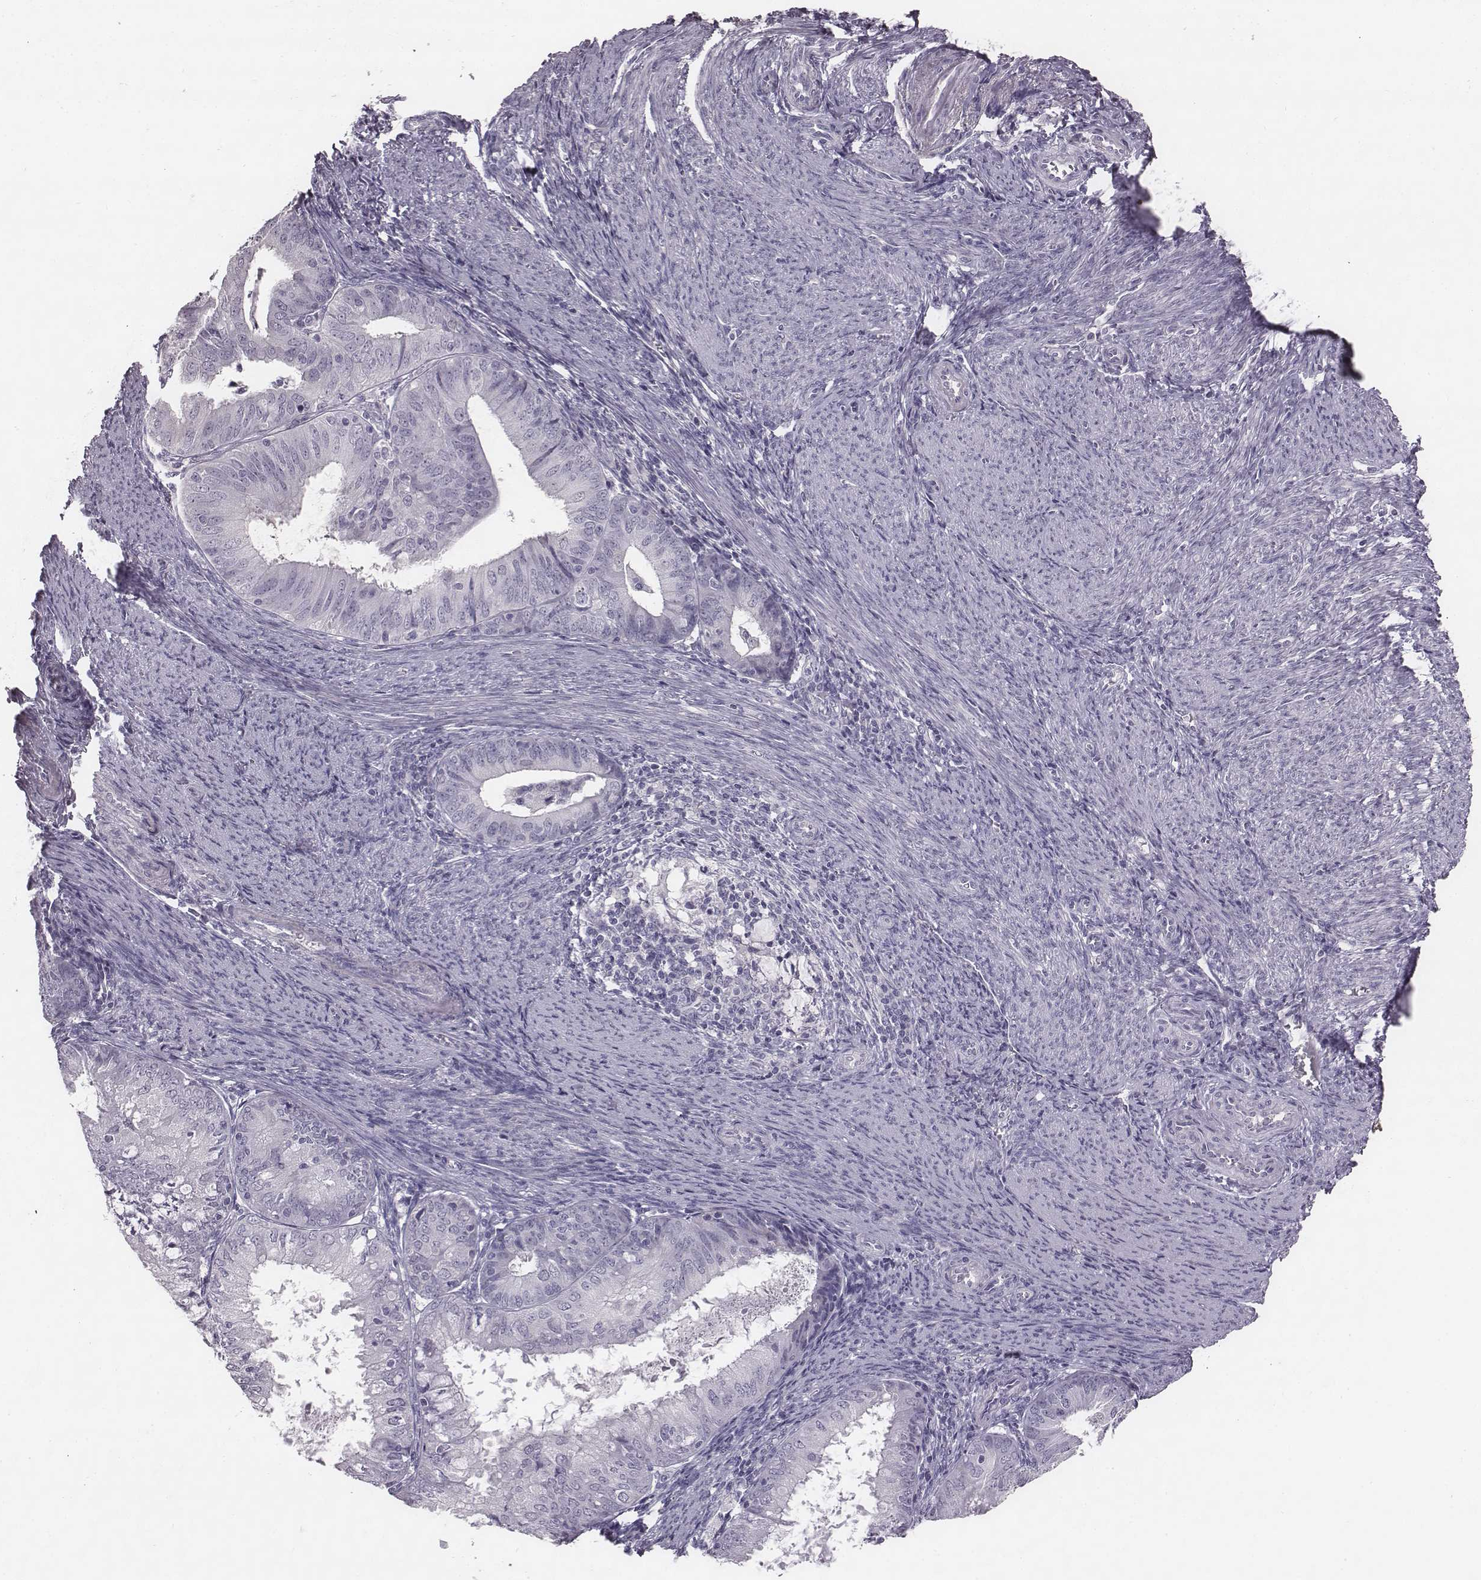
{"staining": {"intensity": "negative", "quantity": "none", "location": "none"}, "tissue": "endometrial cancer", "cell_type": "Tumor cells", "image_type": "cancer", "snomed": [{"axis": "morphology", "description": "Adenocarcinoma, NOS"}, {"axis": "topography", "description": "Endometrium"}], "caption": "Tumor cells are negative for protein expression in human endometrial adenocarcinoma.", "gene": "PDE8B", "patient": {"sex": "female", "age": 57}}